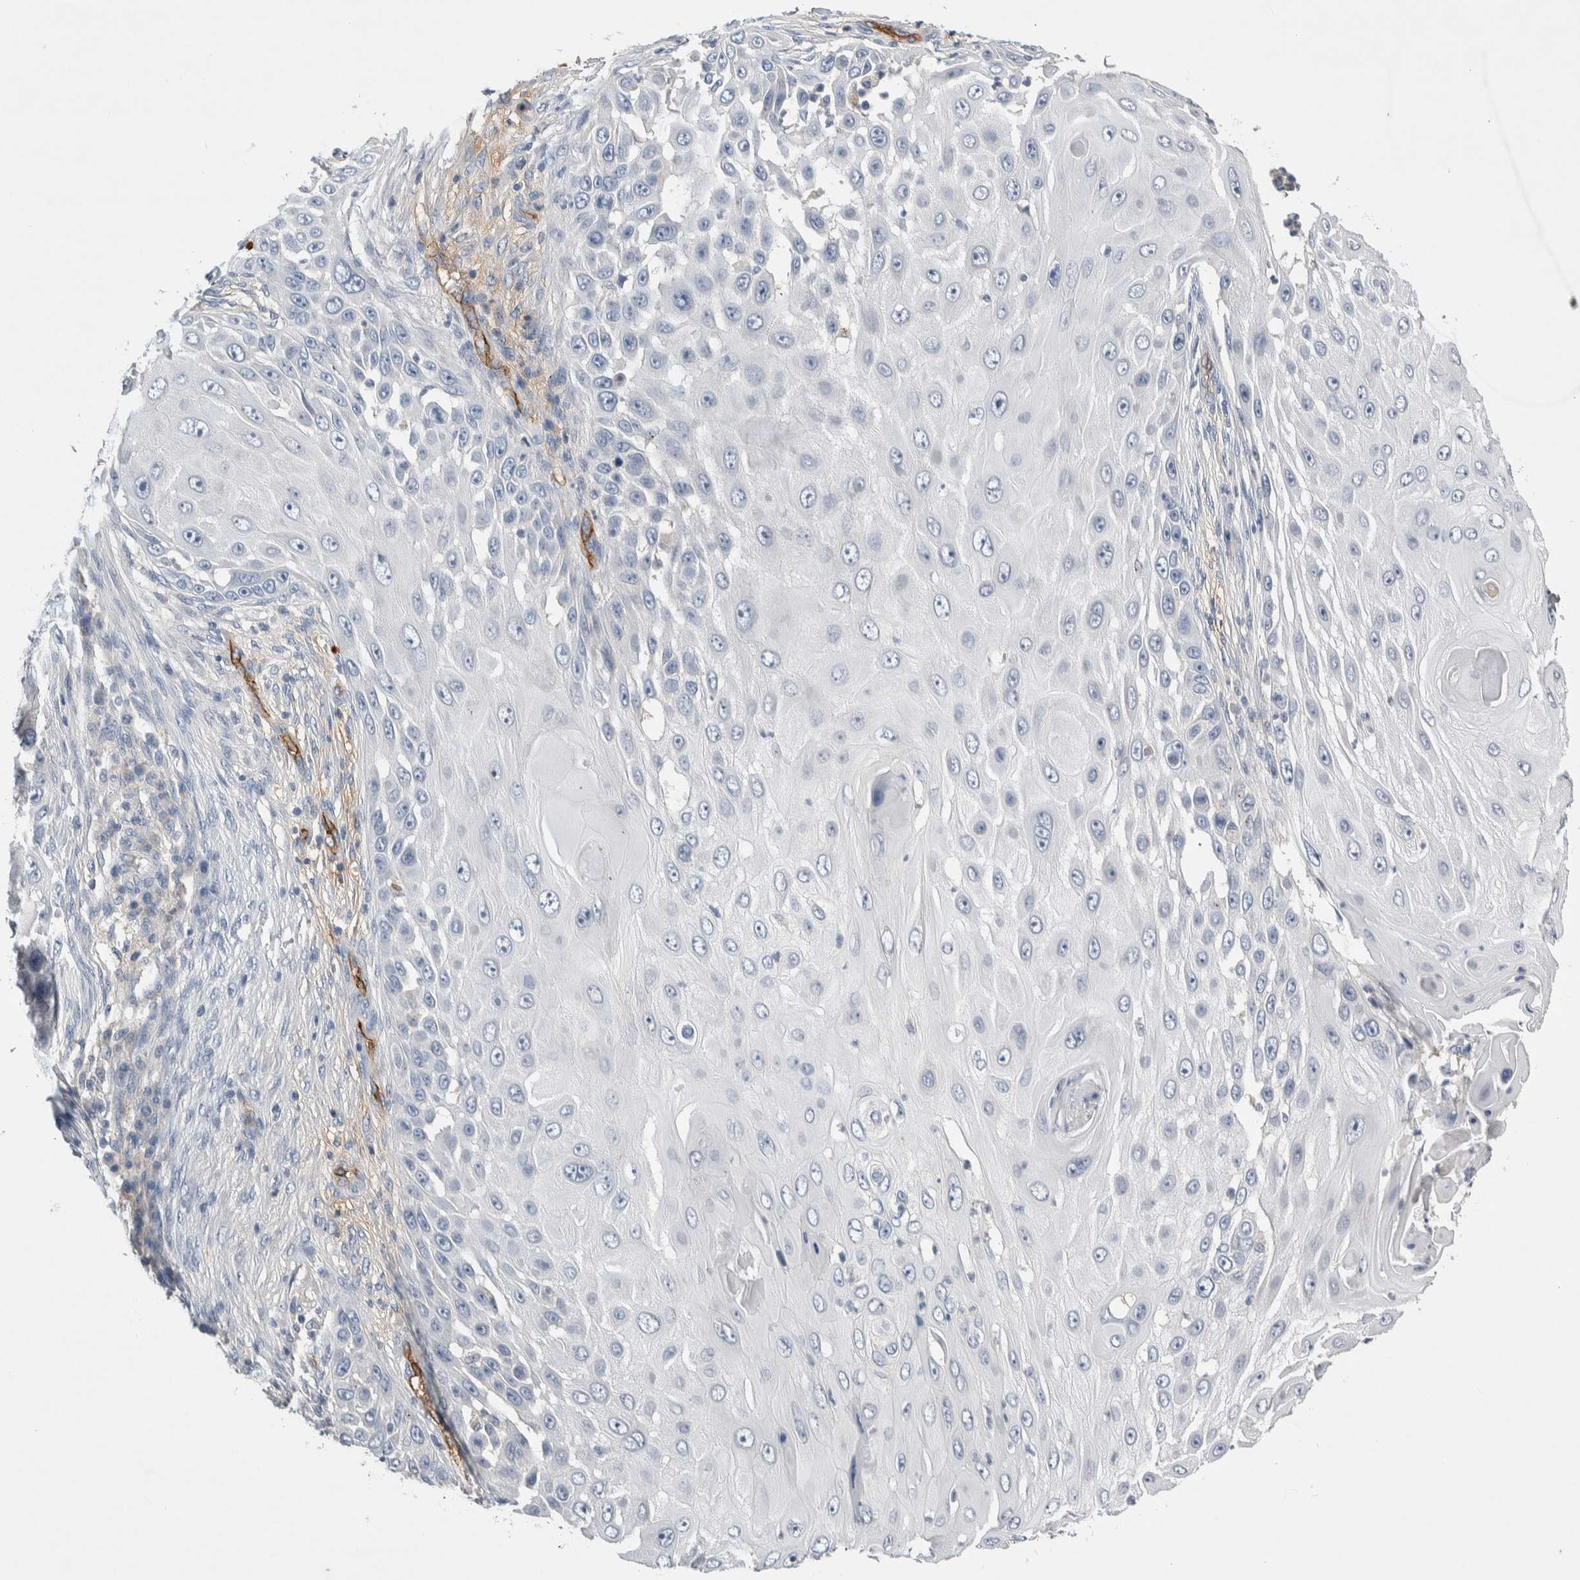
{"staining": {"intensity": "negative", "quantity": "none", "location": "none"}, "tissue": "skin cancer", "cell_type": "Tumor cells", "image_type": "cancer", "snomed": [{"axis": "morphology", "description": "Squamous cell carcinoma, NOS"}, {"axis": "topography", "description": "Skin"}], "caption": "There is no significant positivity in tumor cells of skin cancer (squamous cell carcinoma).", "gene": "CEP131", "patient": {"sex": "female", "age": 44}}